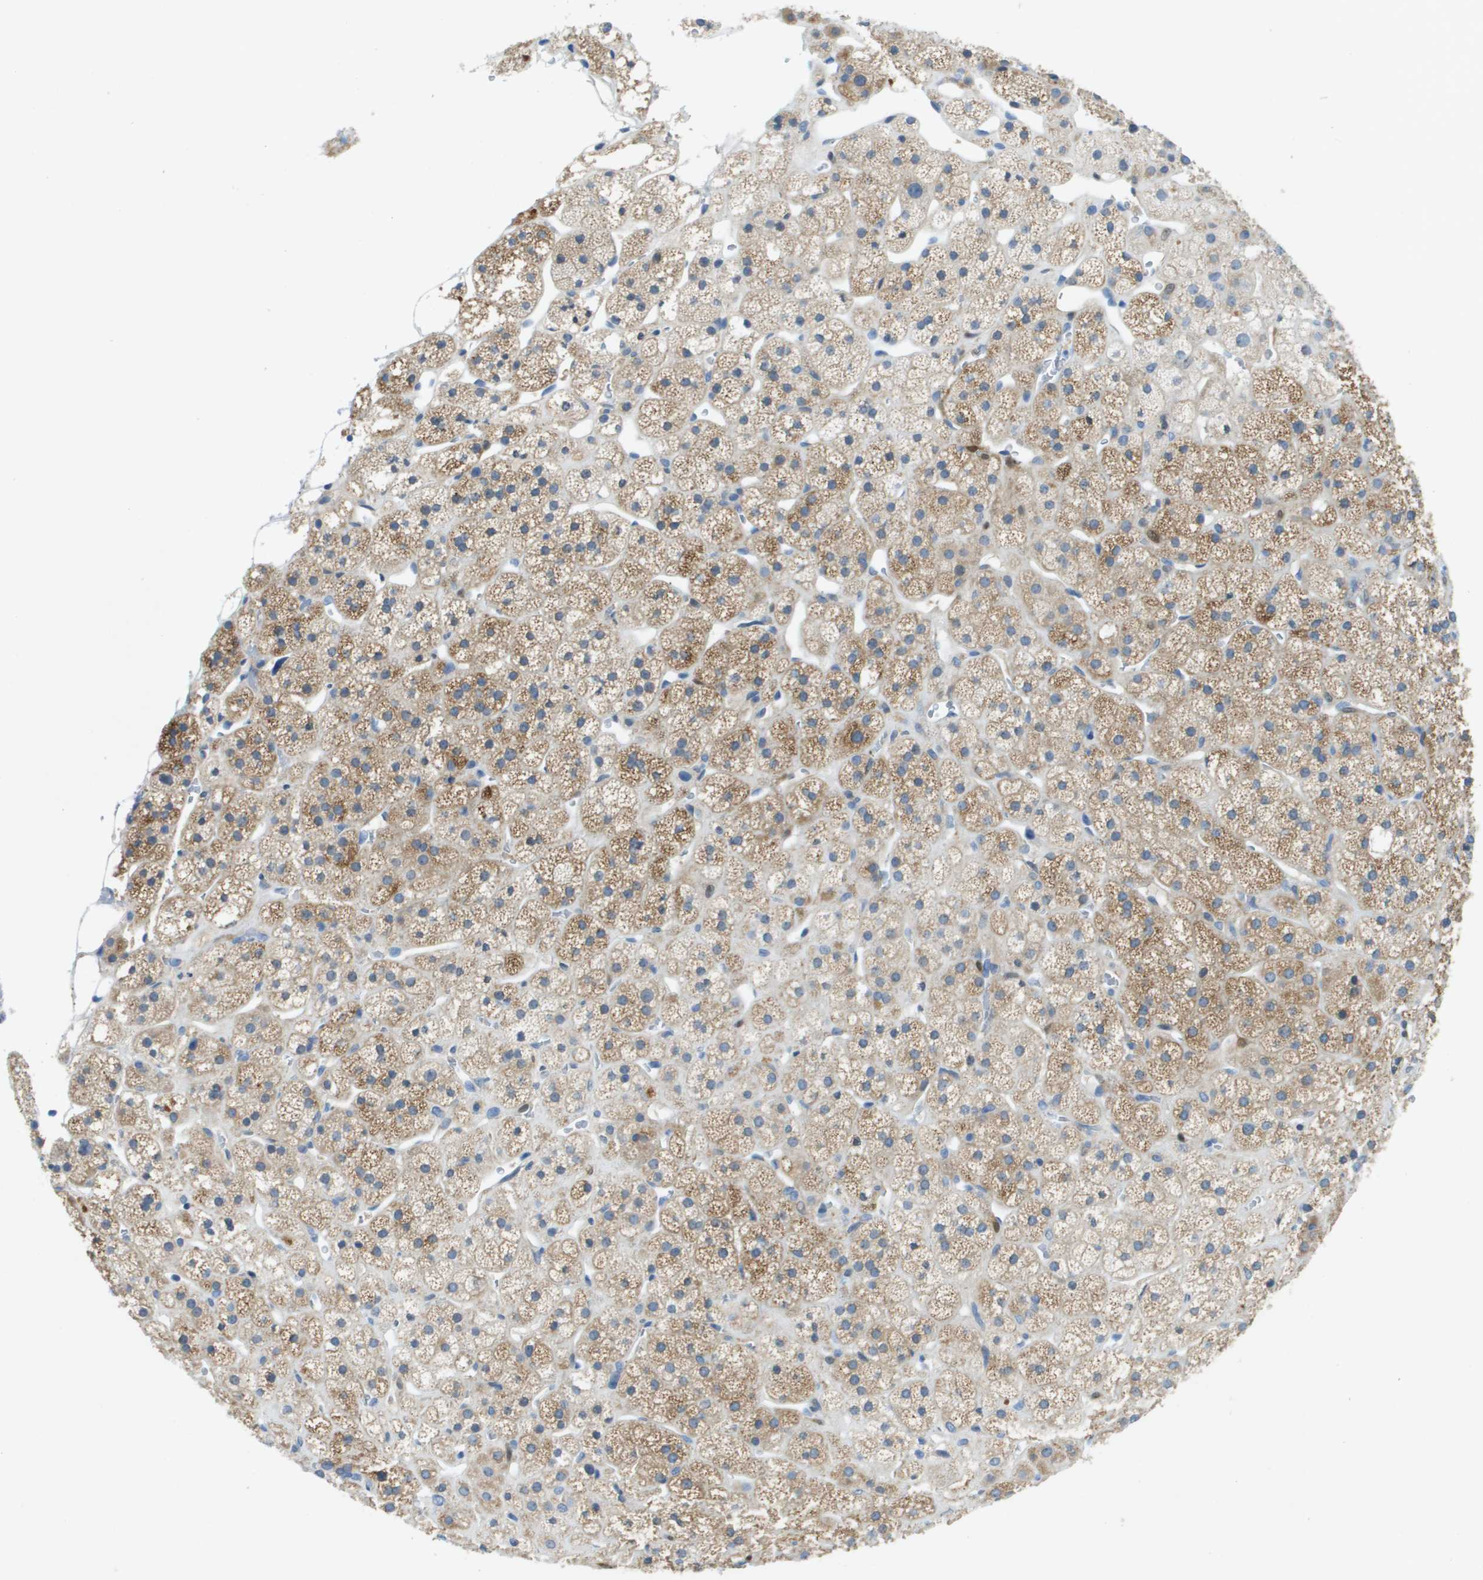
{"staining": {"intensity": "moderate", "quantity": ">75%", "location": "cytoplasmic/membranous"}, "tissue": "adrenal gland", "cell_type": "Glandular cells", "image_type": "normal", "snomed": [{"axis": "morphology", "description": "Normal tissue, NOS"}, {"axis": "topography", "description": "Adrenal gland"}], "caption": "Immunohistochemical staining of unremarkable adrenal gland shows moderate cytoplasmic/membranous protein expression in about >75% of glandular cells.", "gene": "CYGB", "patient": {"sex": "male", "age": 56}}